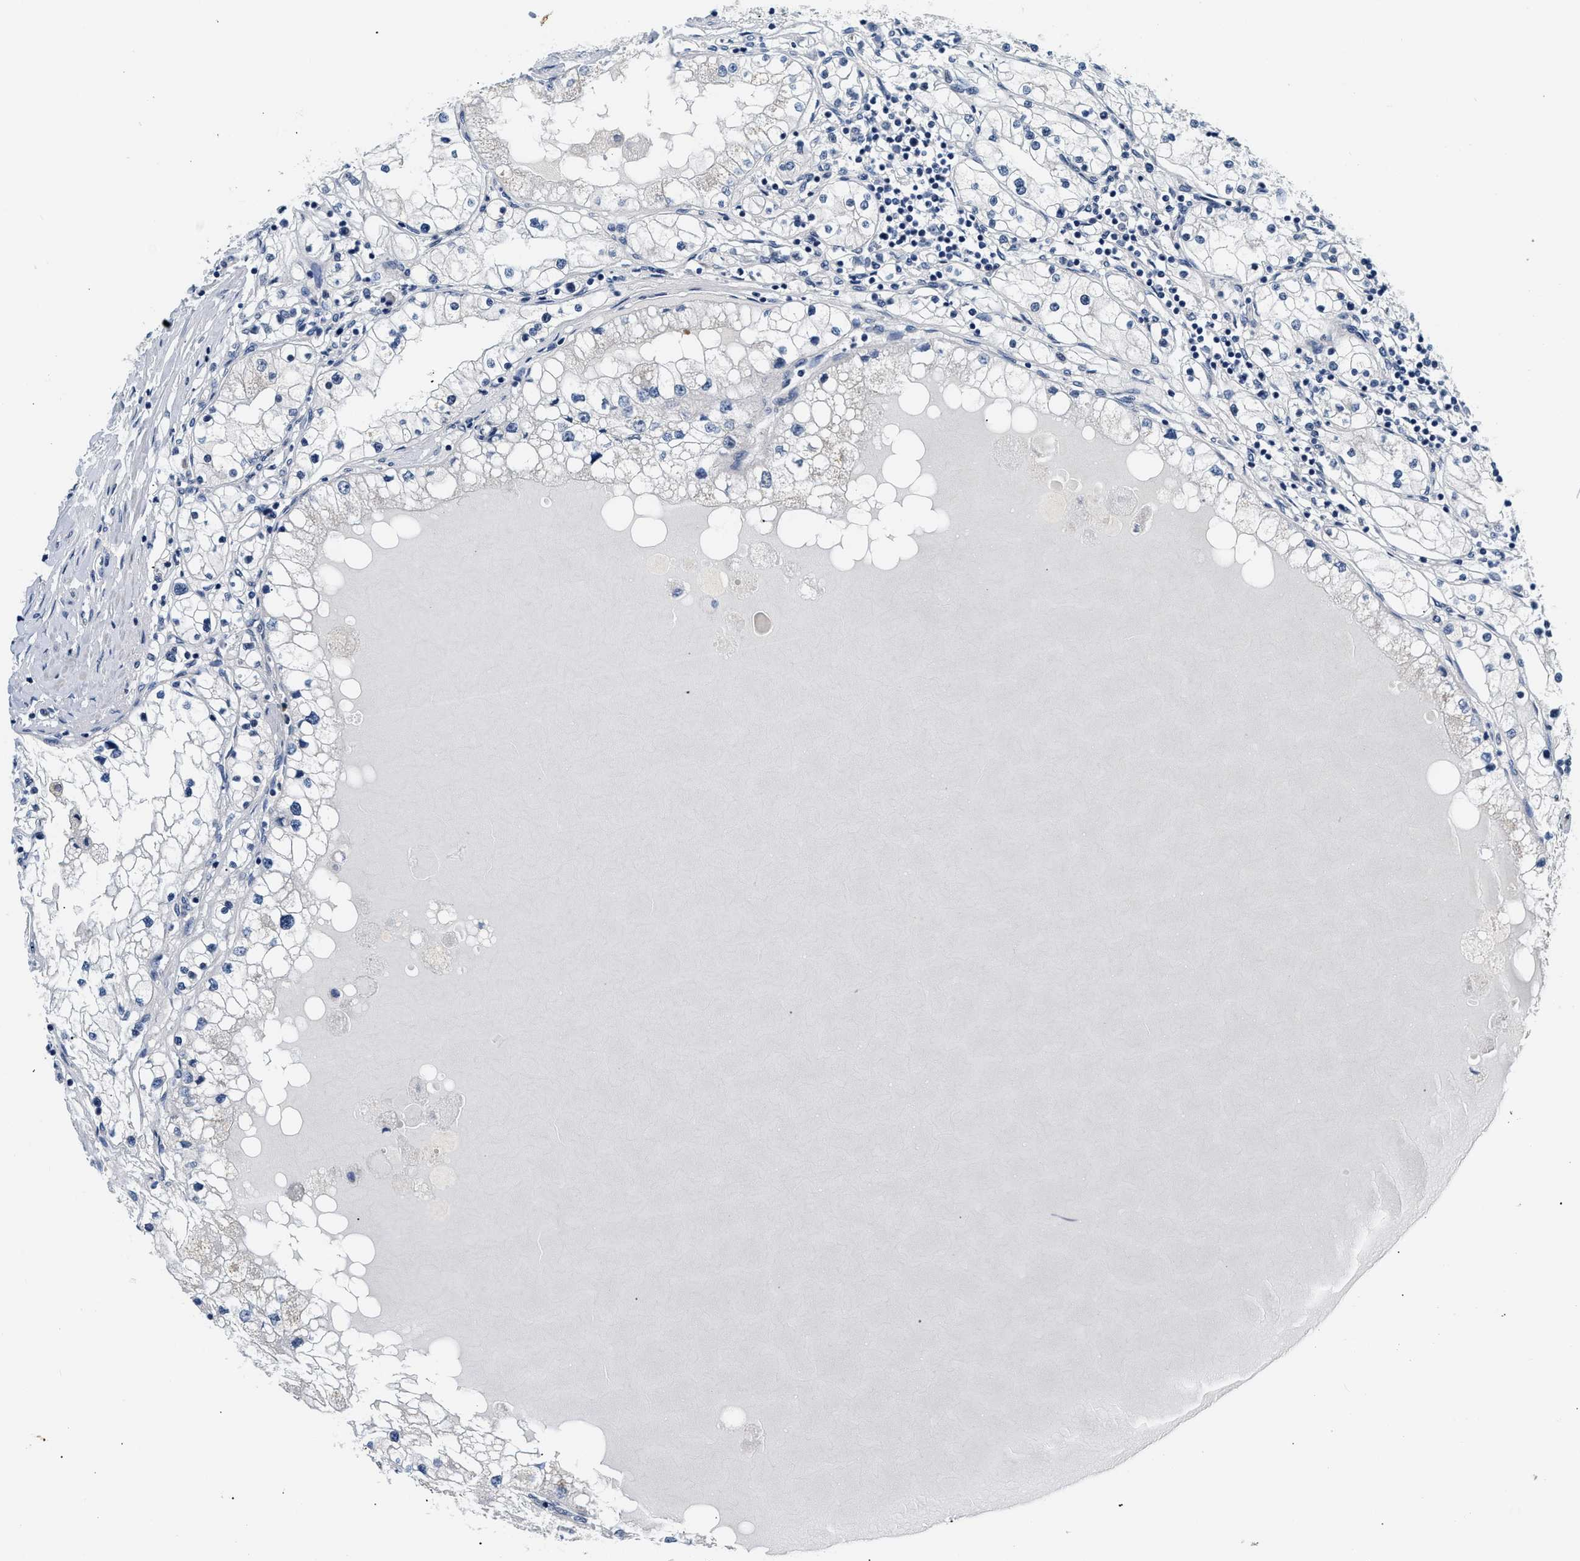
{"staining": {"intensity": "negative", "quantity": "none", "location": "none"}, "tissue": "renal cancer", "cell_type": "Tumor cells", "image_type": "cancer", "snomed": [{"axis": "morphology", "description": "Adenocarcinoma, NOS"}, {"axis": "topography", "description": "Kidney"}], "caption": "Renal cancer was stained to show a protein in brown. There is no significant staining in tumor cells.", "gene": "SMAD4", "patient": {"sex": "male", "age": 68}}